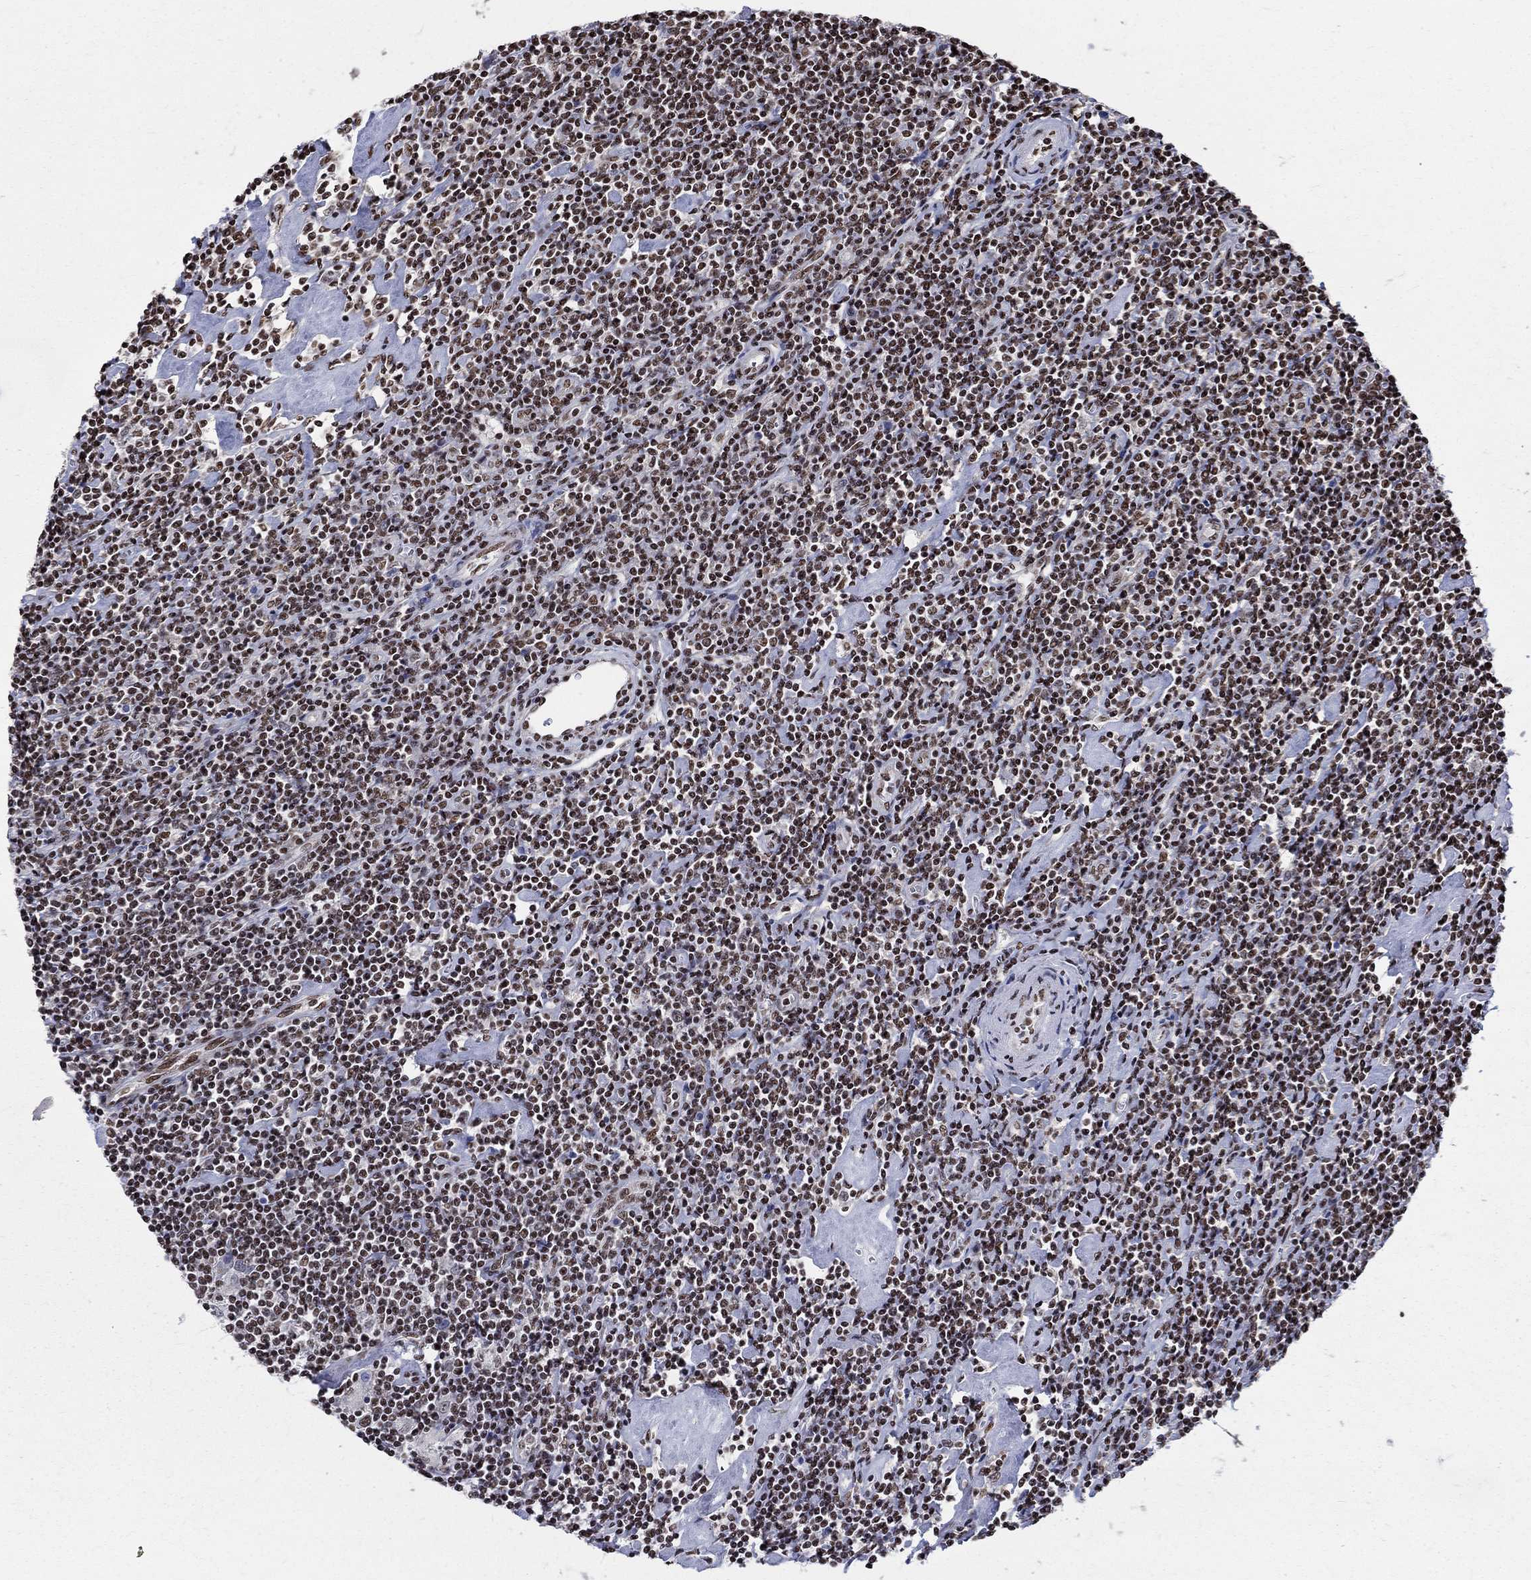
{"staining": {"intensity": "negative", "quantity": "none", "location": "none"}, "tissue": "lymphoma", "cell_type": "Tumor cells", "image_type": "cancer", "snomed": [{"axis": "morphology", "description": "Hodgkin's disease, NOS"}, {"axis": "topography", "description": "Lymph node"}], "caption": "Immunohistochemistry (IHC) of Hodgkin's disease reveals no staining in tumor cells.", "gene": "FBXO16", "patient": {"sex": "male", "age": 40}}